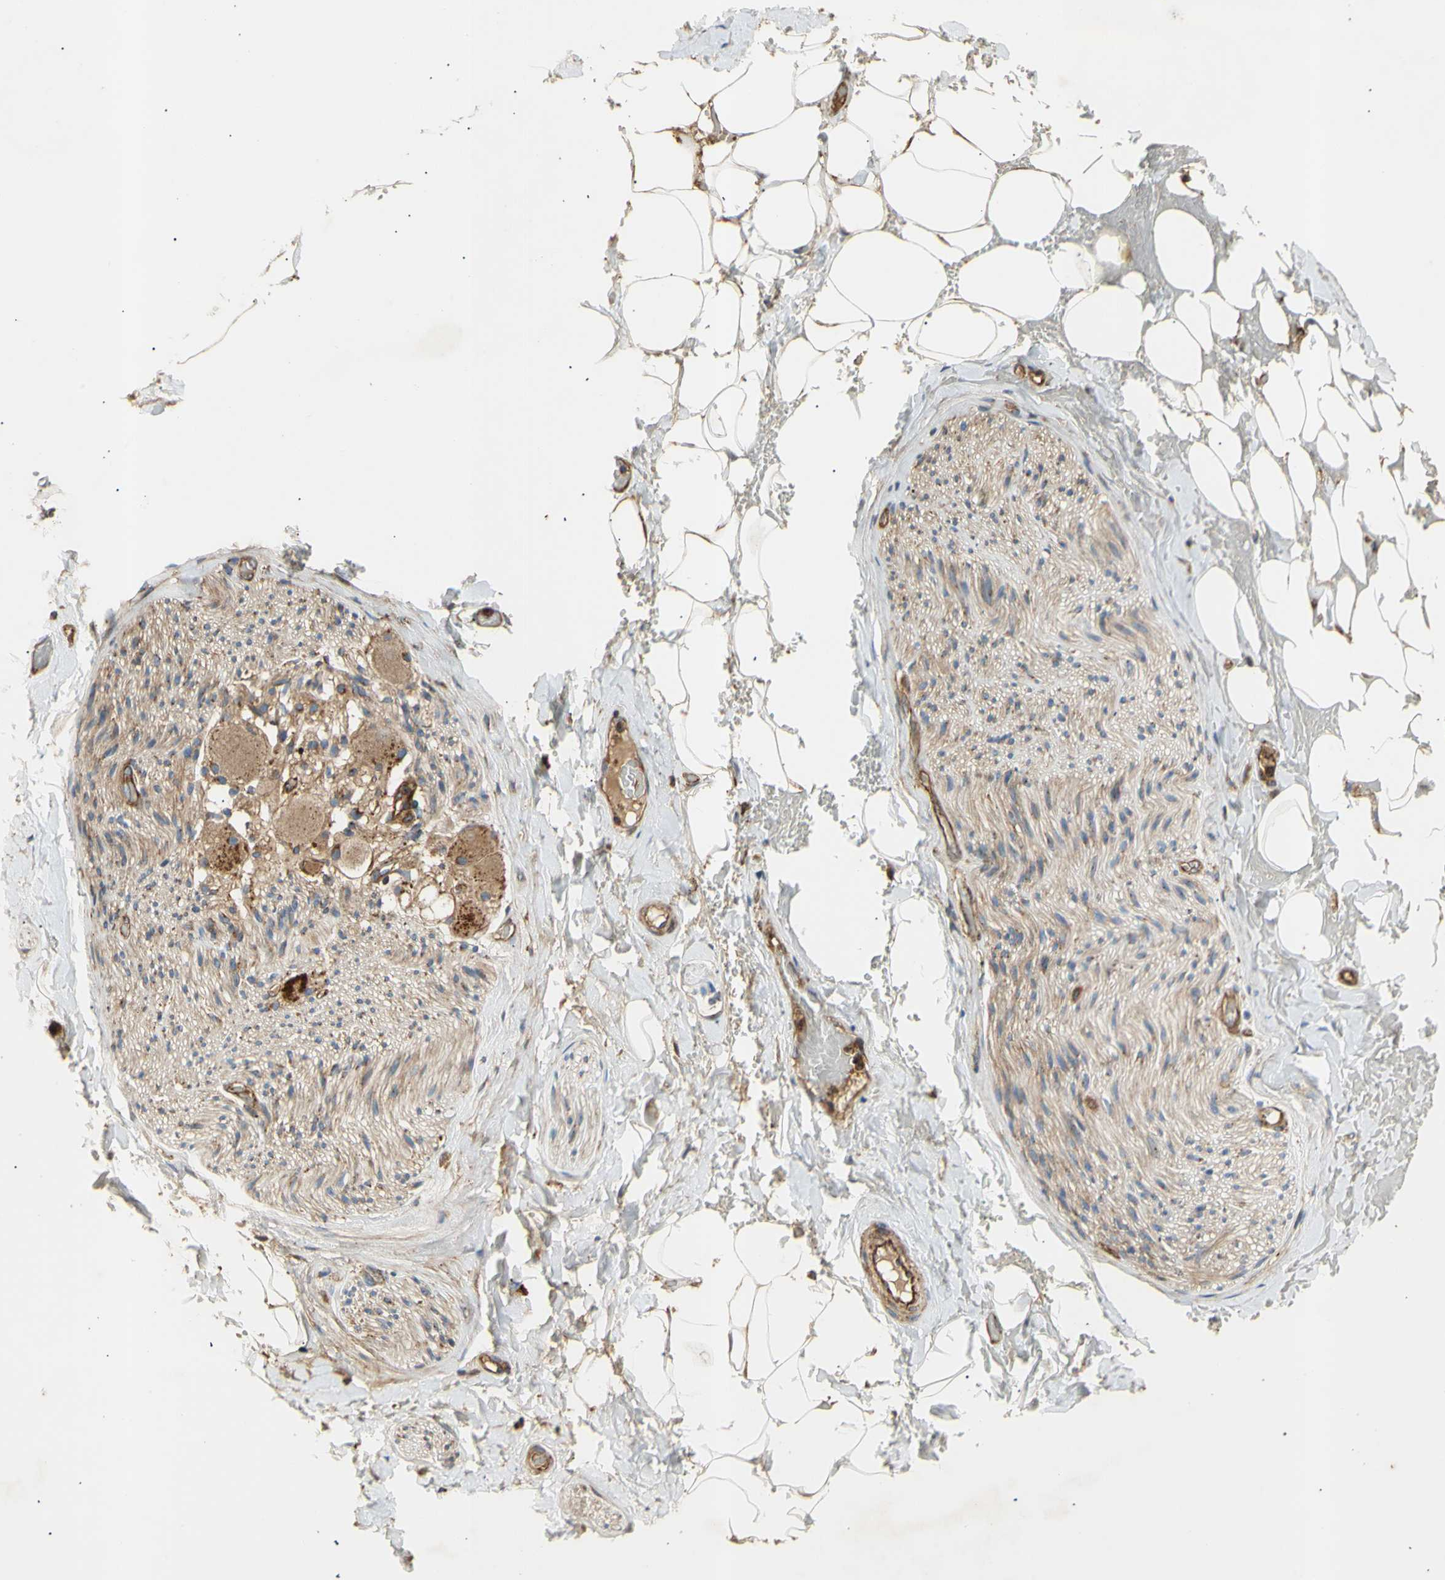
{"staining": {"intensity": "moderate", "quantity": ">75%", "location": "cytoplasmic/membranous"}, "tissue": "adipose tissue", "cell_type": "Adipocytes", "image_type": "normal", "snomed": [{"axis": "morphology", "description": "Normal tissue, NOS"}, {"axis": "topography", "description": "Peripheral nerve tissue"}], "caption": "IHC of unremarkable adipose tissue shows medium levels of moderate cytoplasmic/membranous staining in approximately >75% of adipocytes.", "gene": "TUBG2", "patient": {"sex": "male", "age": 70}}